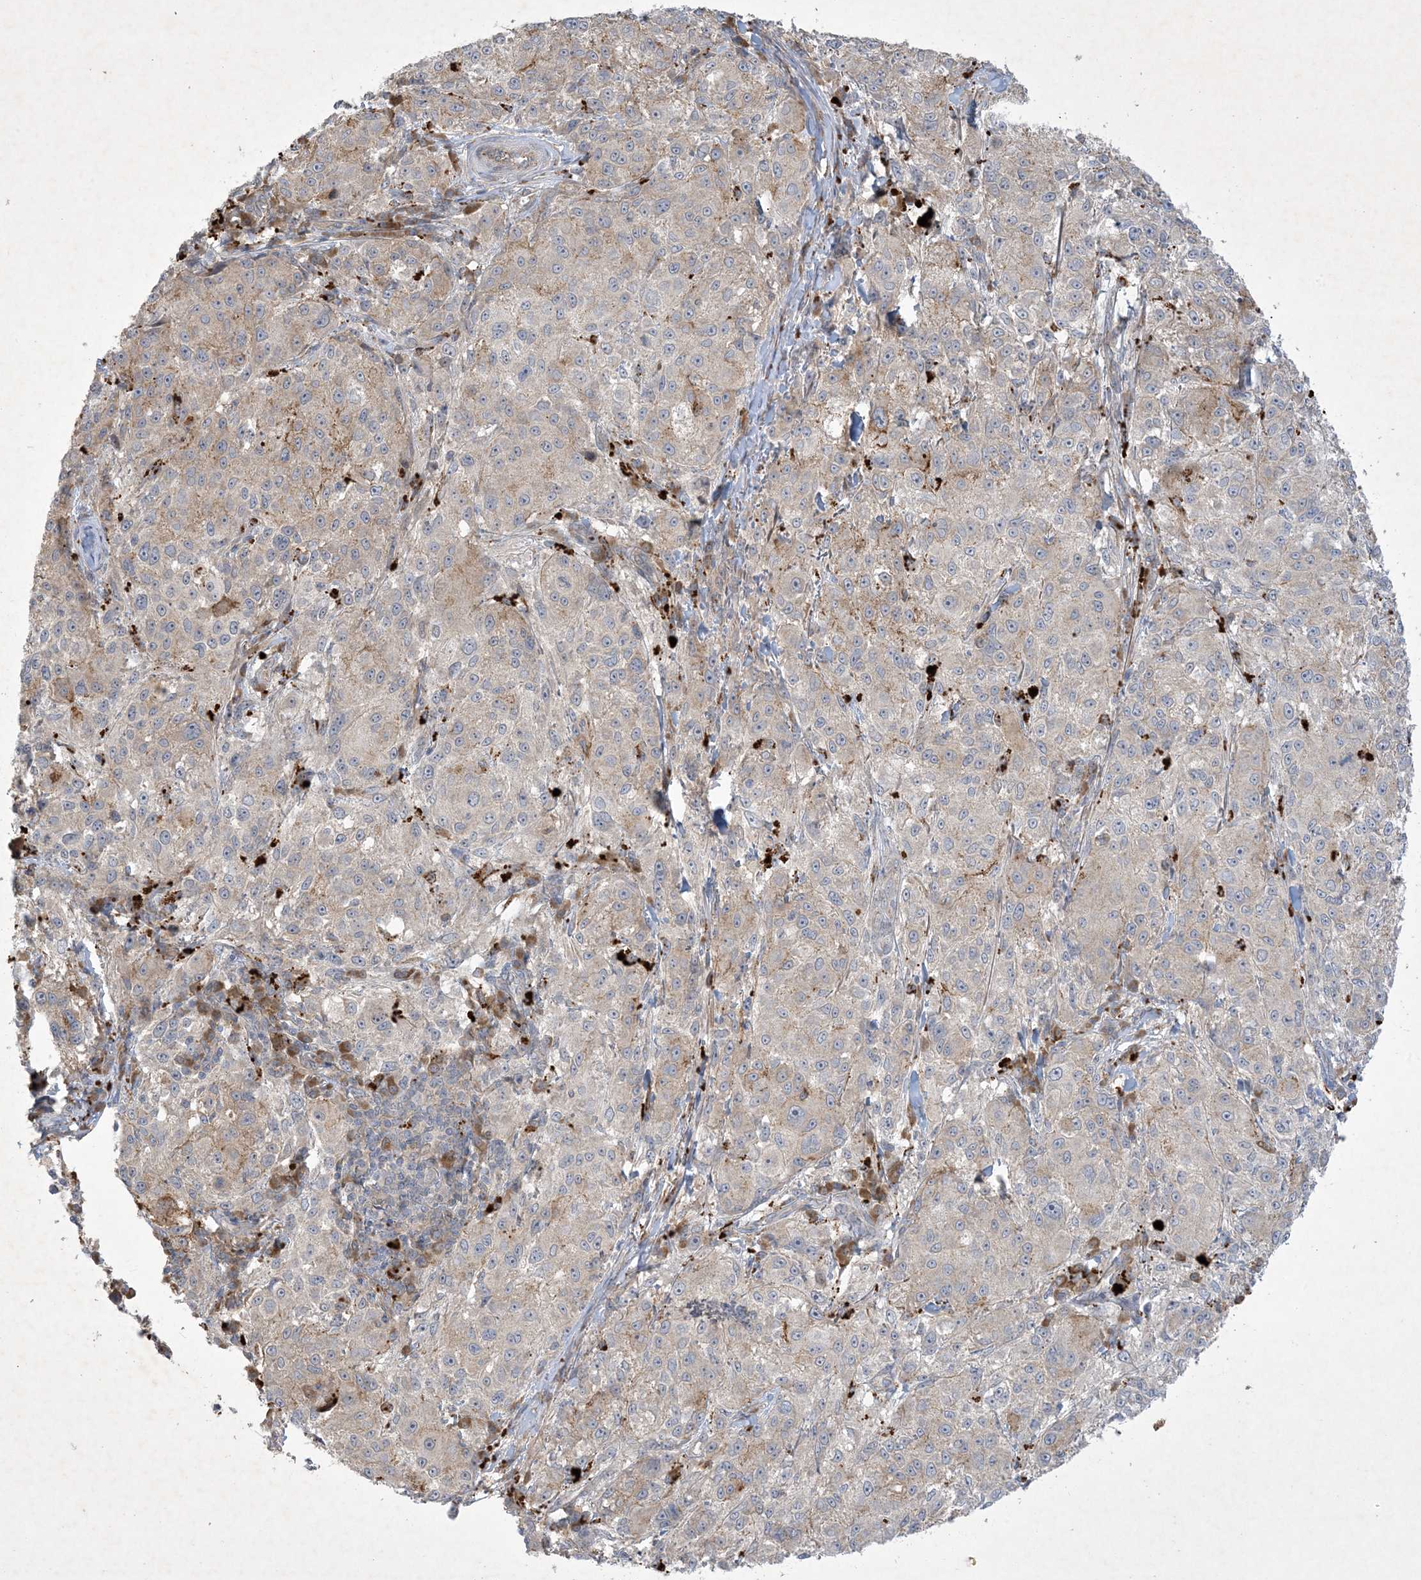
{"staining": {"intensity": "weak", "quantity": "<25%", "location": "cytoplasmic/membranous"}, "tissue": "melanoma", "cell_type": "Tumor cells", "image_type": "cancer", "snomed": [{"axis": "morphology", "description": "Necrosis, NOS"}, {"axis": "morphology", "description": "Malignant melanoma, NOS"}, {"axis": "topography", "description": "Skin"}], "caption": "DAB (3,3'-diaminobenzidine) immunohistochemical staining of melanoma displays no significant expression in tumor cells.", "gene": "MRPS18A", "patient": {"sex": "female", "age": 87}}